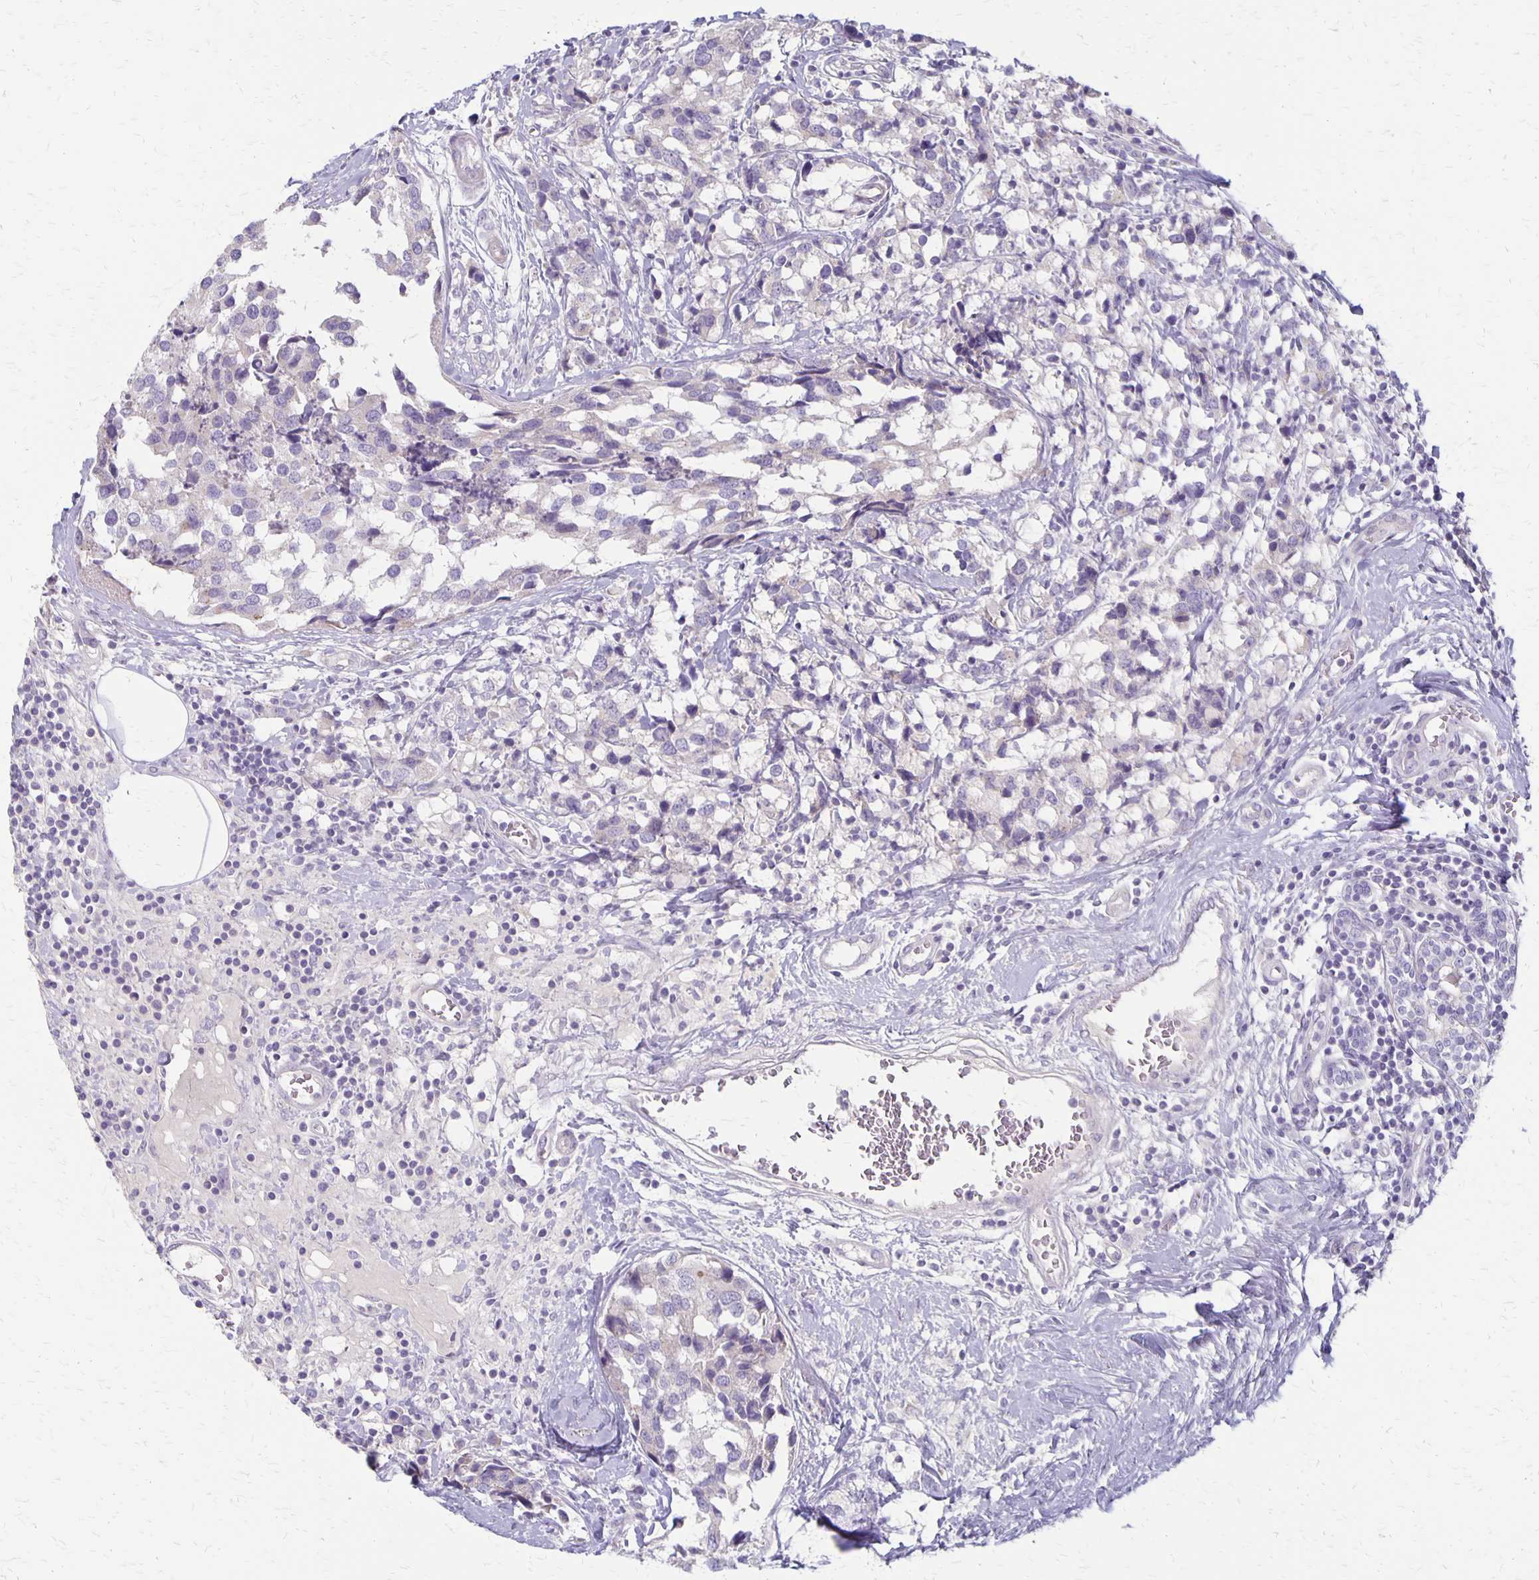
{"staining": {"intensity": "negative", "quantity": "none", "location": "none"}, "tissue": "breast cancer", "cell_type": "Tumor cells", "image_type": "cancer", "snomed": [{"axis": "morphology", "description": "Lobular carcinoma"}, {"axis": "topography", "description": "Breast"}], "caption": "Immunohistochemistry (IHC) image of breast cancer (lobular carcinoma) stained for a protein (brown), which demonstrates no expression in tumor cells. The staining was performed using DAB (3,3'-diaminobenzidine) to visualize the protein expression in brown, while the nuclei were stained in blue with hematoxylin (Magnification: 20x).", "gene": "HOMER1", "patient": {"sex": "female", "age": 59}}